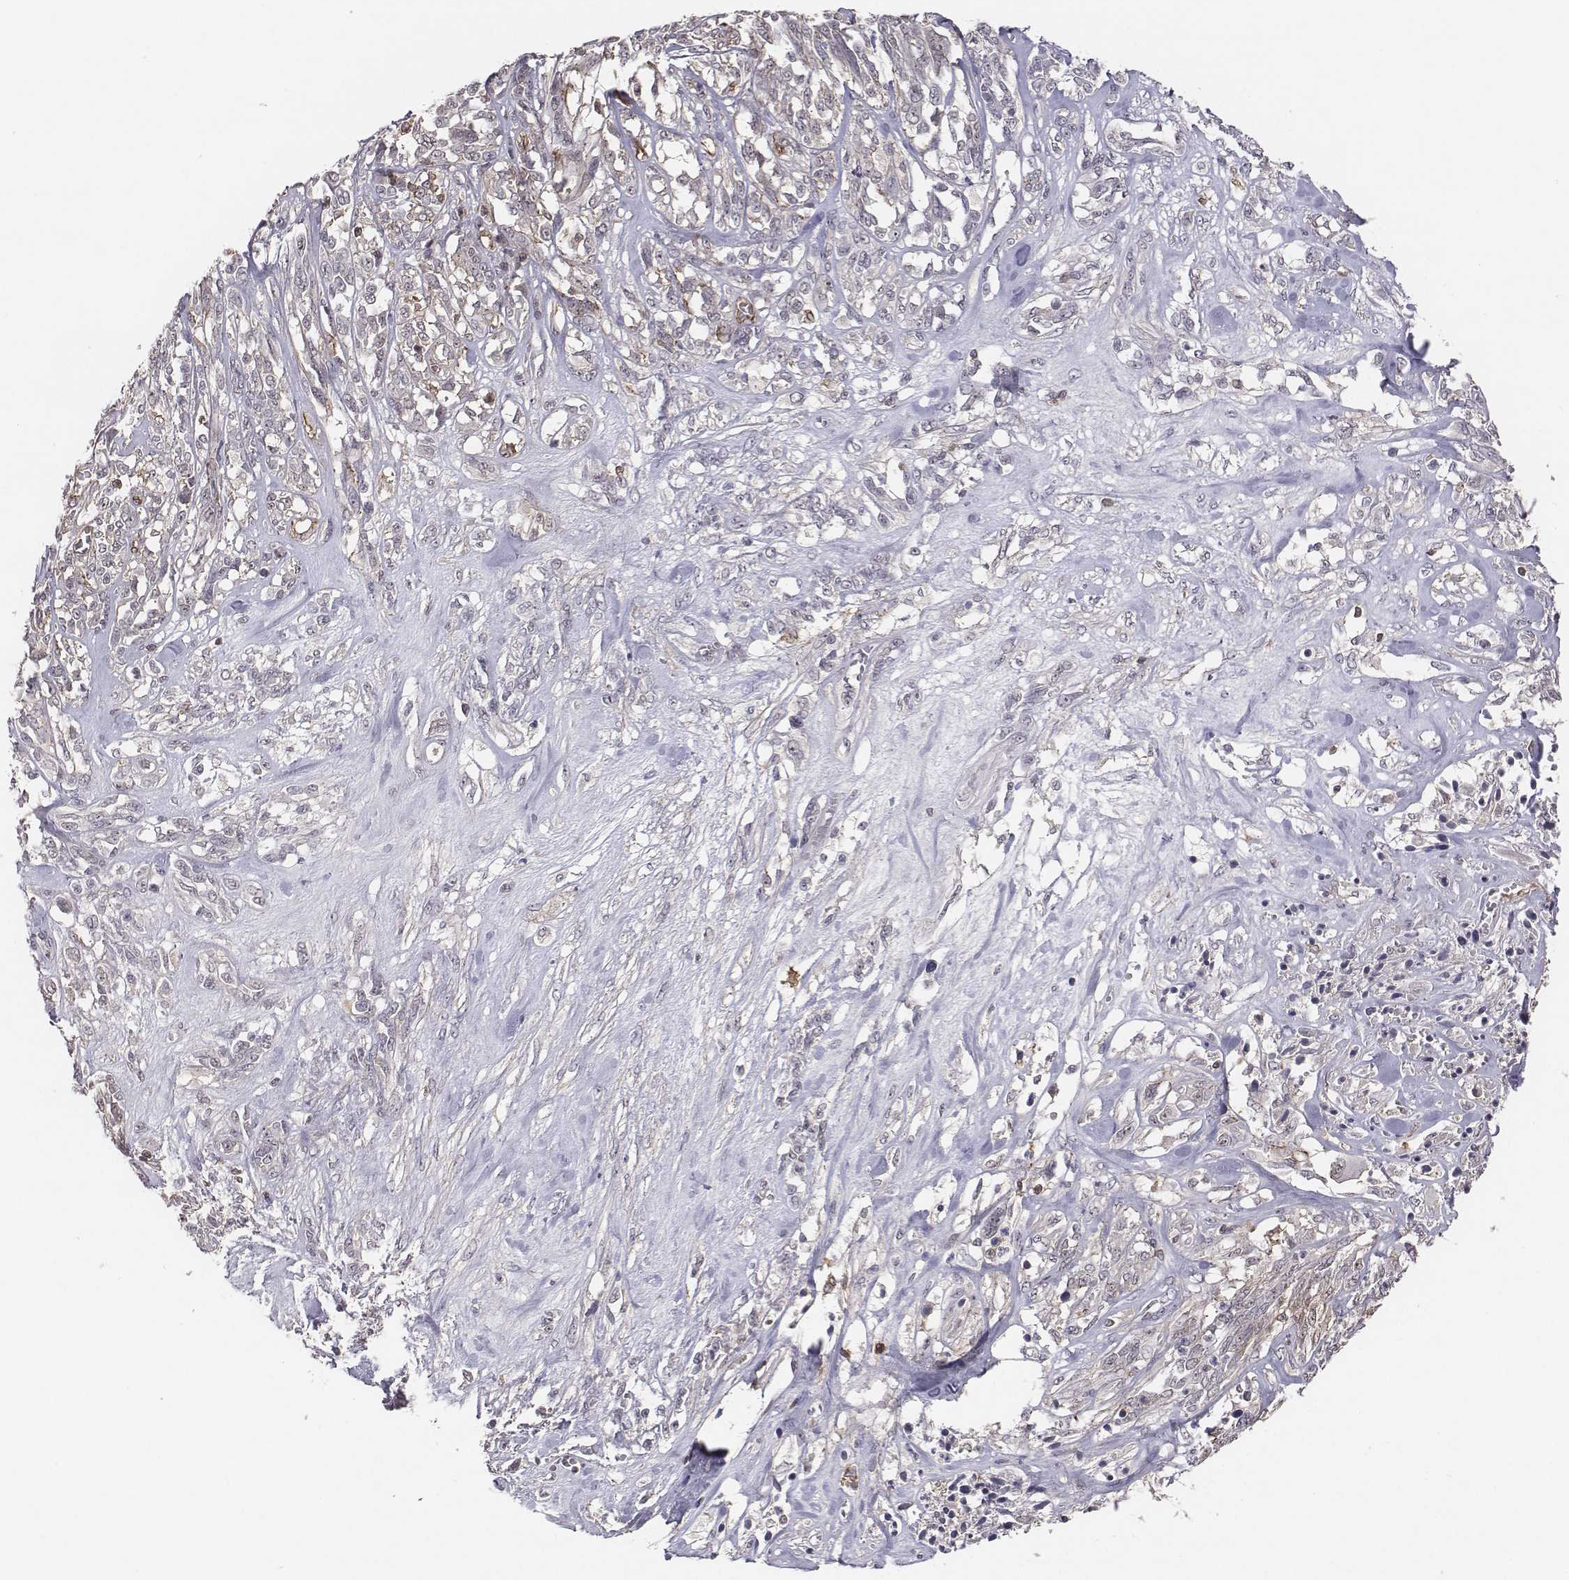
{"staining": {"intensity": "negative", "quantity": "none", "location": "none"}, "tissue": "melanoma", "cell_type": "Tumor cells", "image_type": "cancer", "snomed": [{"axis": "morphology", "description": "Malignant melanoma, NOS"}, {"axis": "topography", "description": "Skin"}], "caption": "IHC micrograph of malignant melanoma stained for a protein (brown), which reveals no expression in tumor cells. Brightfield microscopy of immunohistochemistry (IHC) stained with DAB (3,3'-diaminobenzidine) (brown) and hematoxylin (blue), captured at high magnification.", "gene": "PTPRG", "patient": {"sex": "female", "age": 91}}